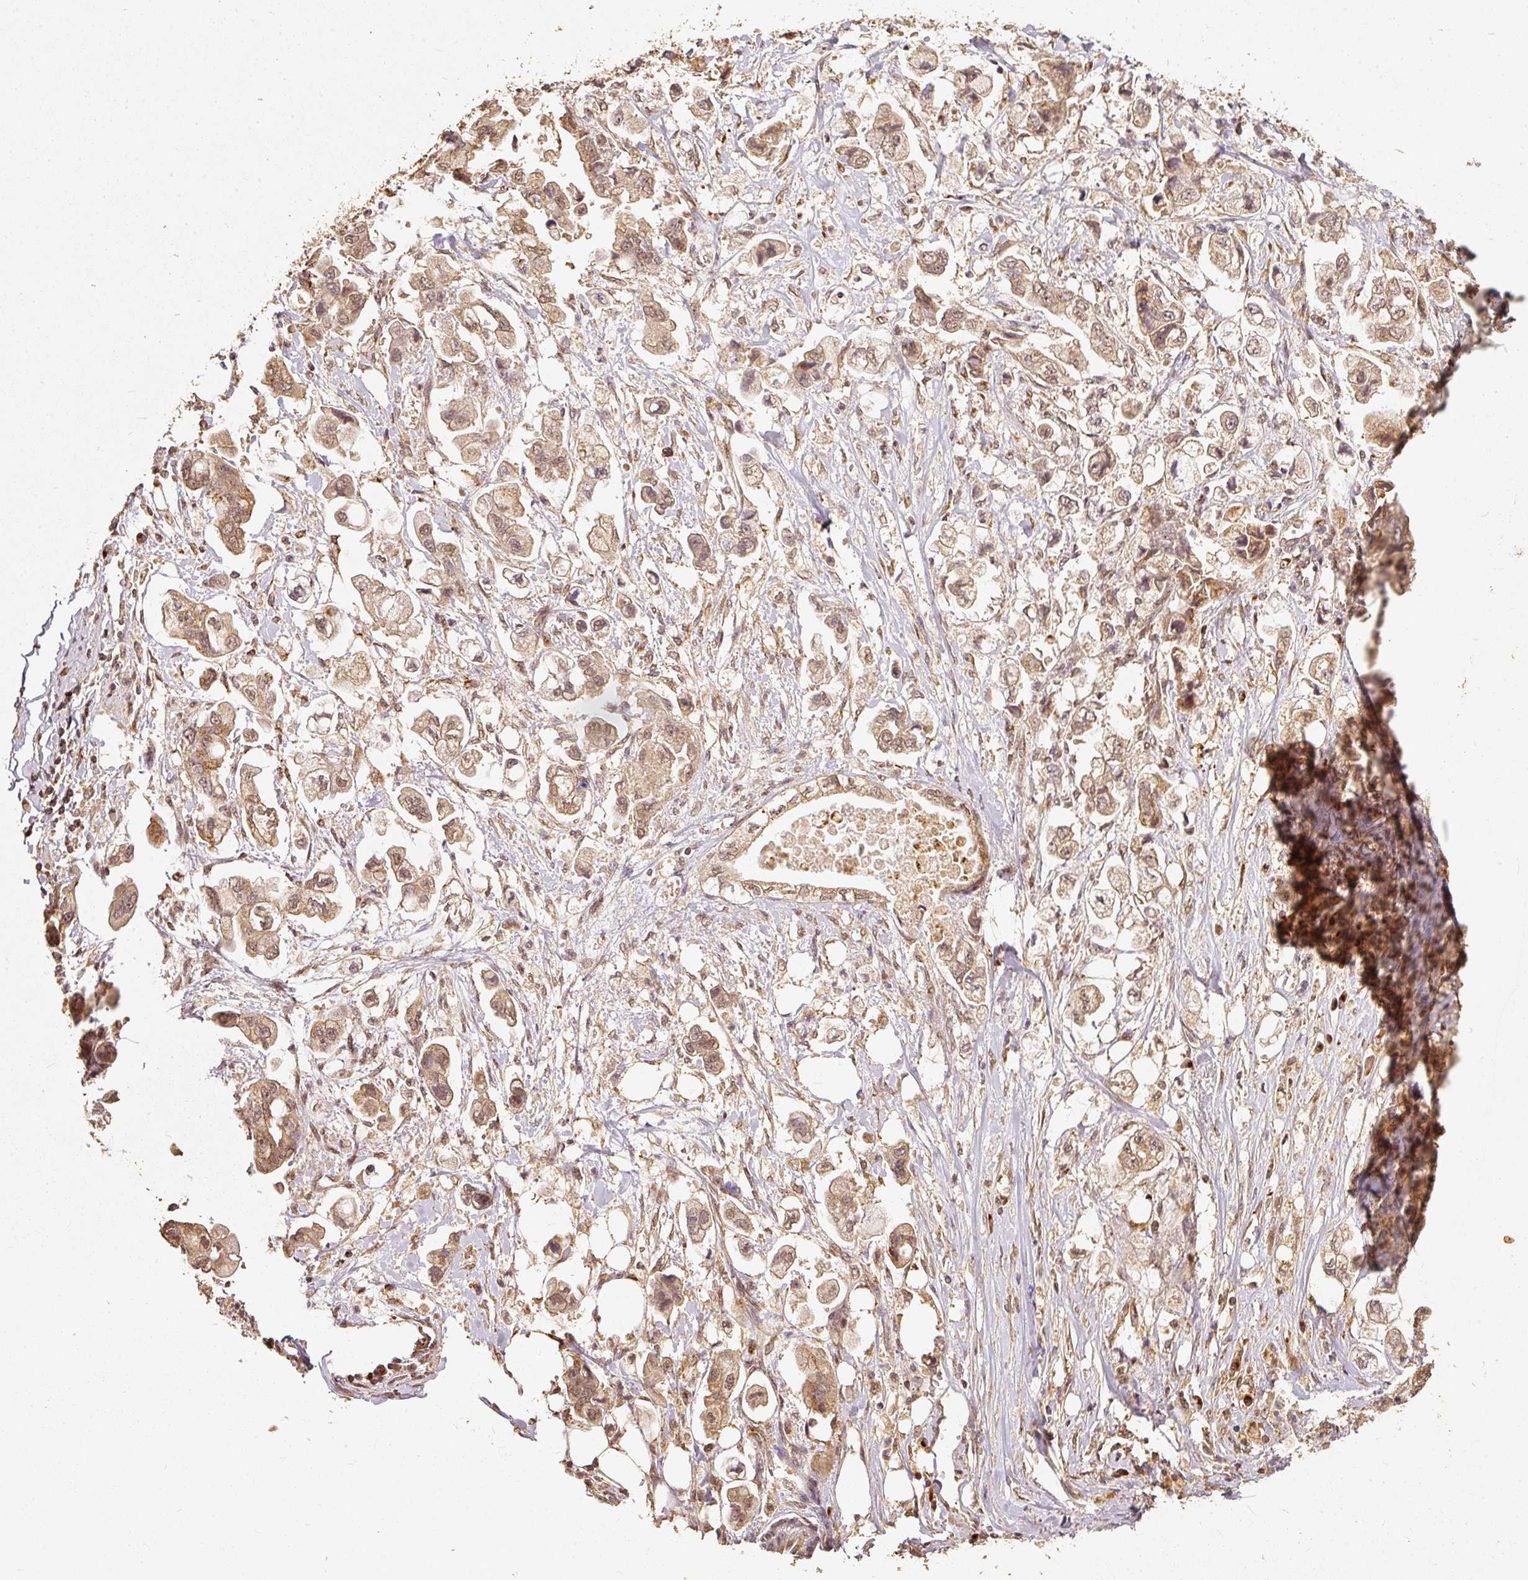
{"staining": {"intensity": "moderate", "quantity": ">75%", "location": "cytoplasmic/membranous"}, "tissue": "stomach cancer", "cell_type": "Tumor cells", "image_type": "cancer", "snomed": [{"axis": "morphology", "description": "Adenocarcinoma, NOS"}, {"axis": "topography", "description": "Stomach"}], "caption": "Stomach cancer tissue shows moderate cytoplasmic/membranous staining in approximately >75% of tumor cells", "gene": "FUT8", "patient": {"sex": "male", "age": 62}}